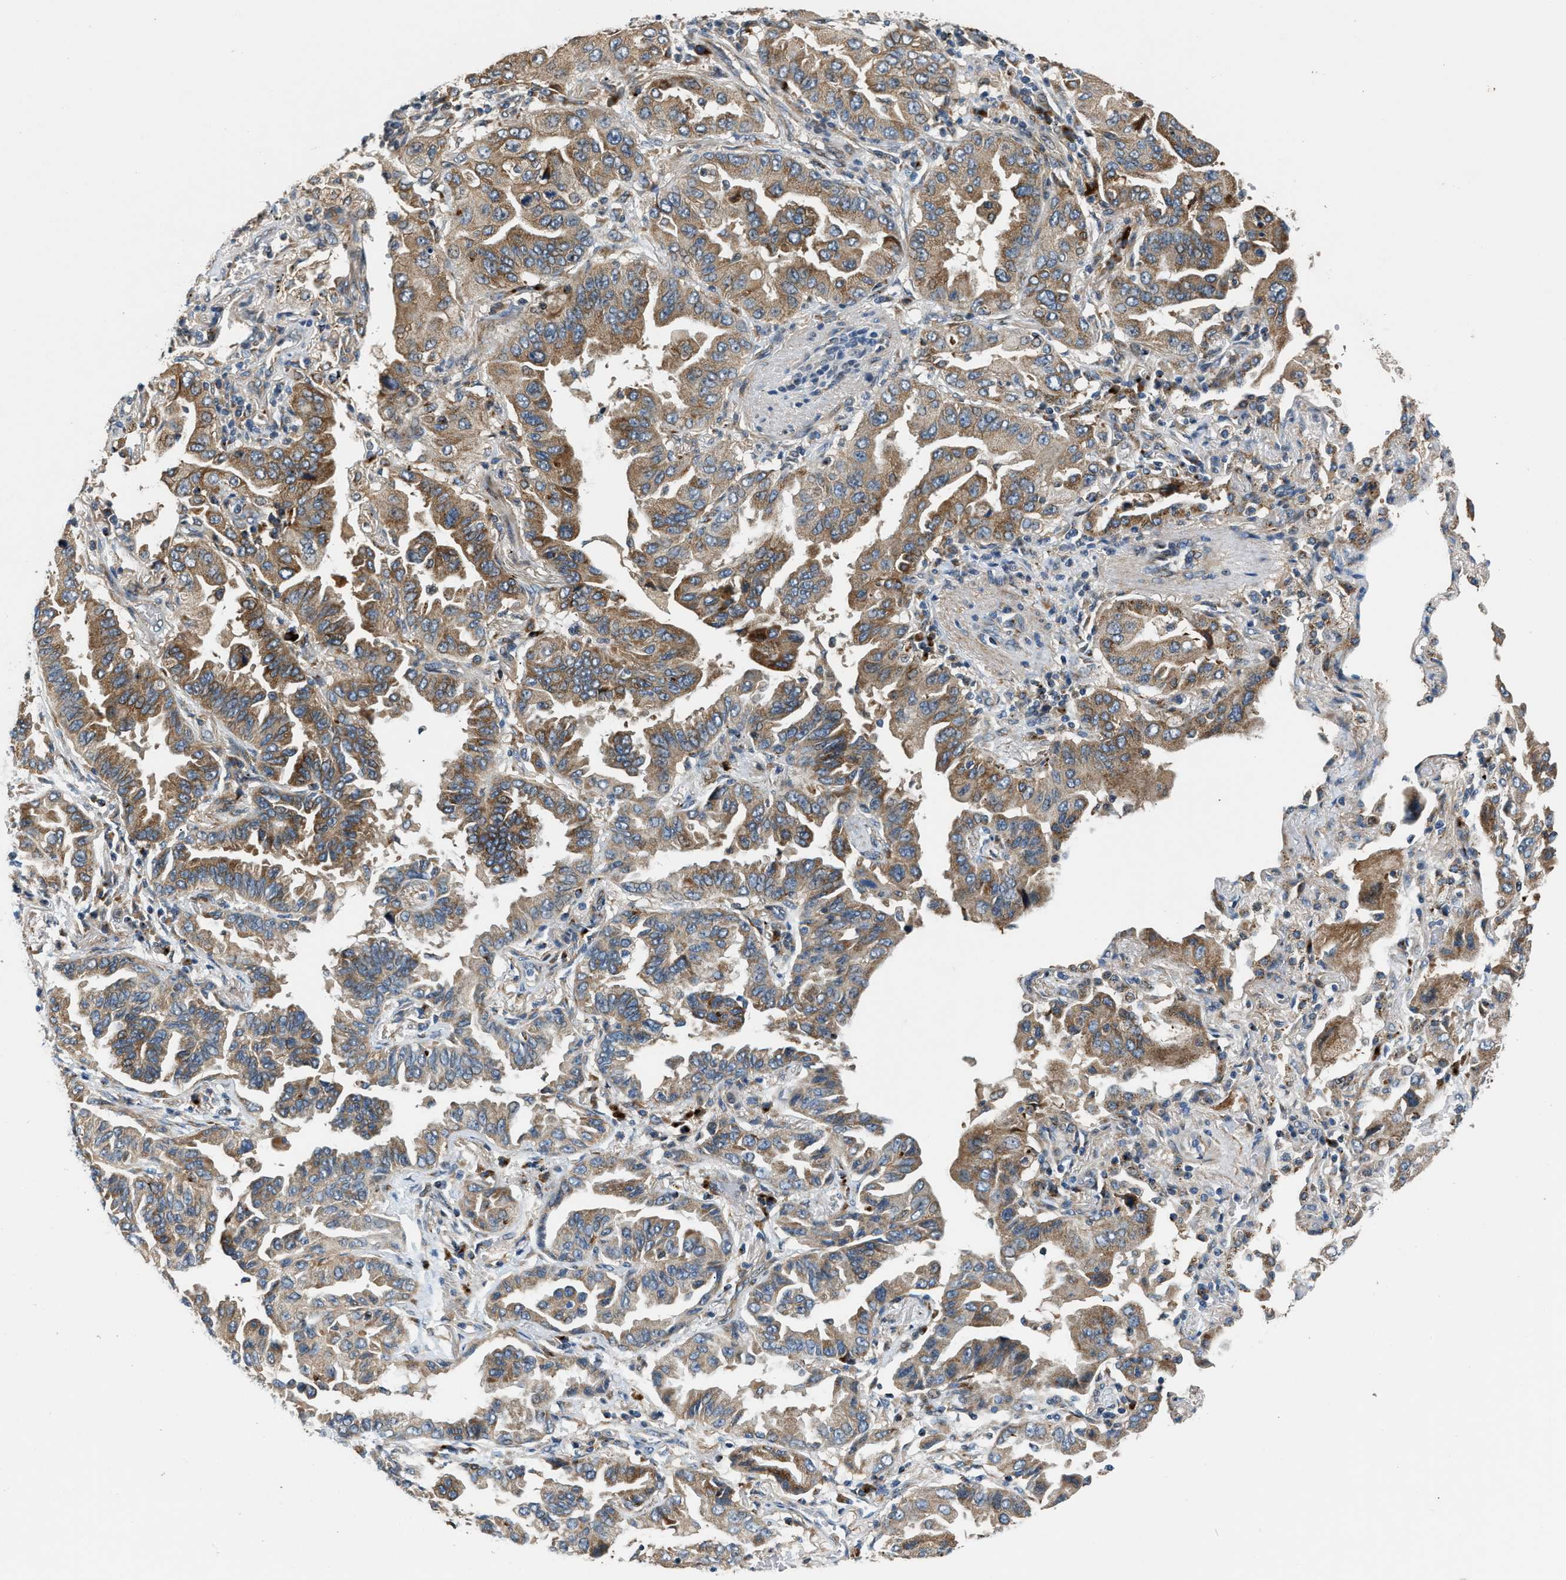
{"staining": {"intensity": "moderate", "quantity": ">75%", "location": "cytoplasmic/membranous"}, "tissue": "lung cancer", "cell_type": "Tumor cells", "image_type": "cancer", "snomed": [{"axis": "morphology", "description": "Adenocarcinoma, NOS"}, {"axis": "topography", "description": "Lung"}], "caption": "Protein expression analysis of human adenocarcinoma (lung) reveals moderate cytoplasmic/membranous positivity in about >75% of tumor cells.", "gene": "FUT8", "patient": {"sex": "female", "age": 65}}